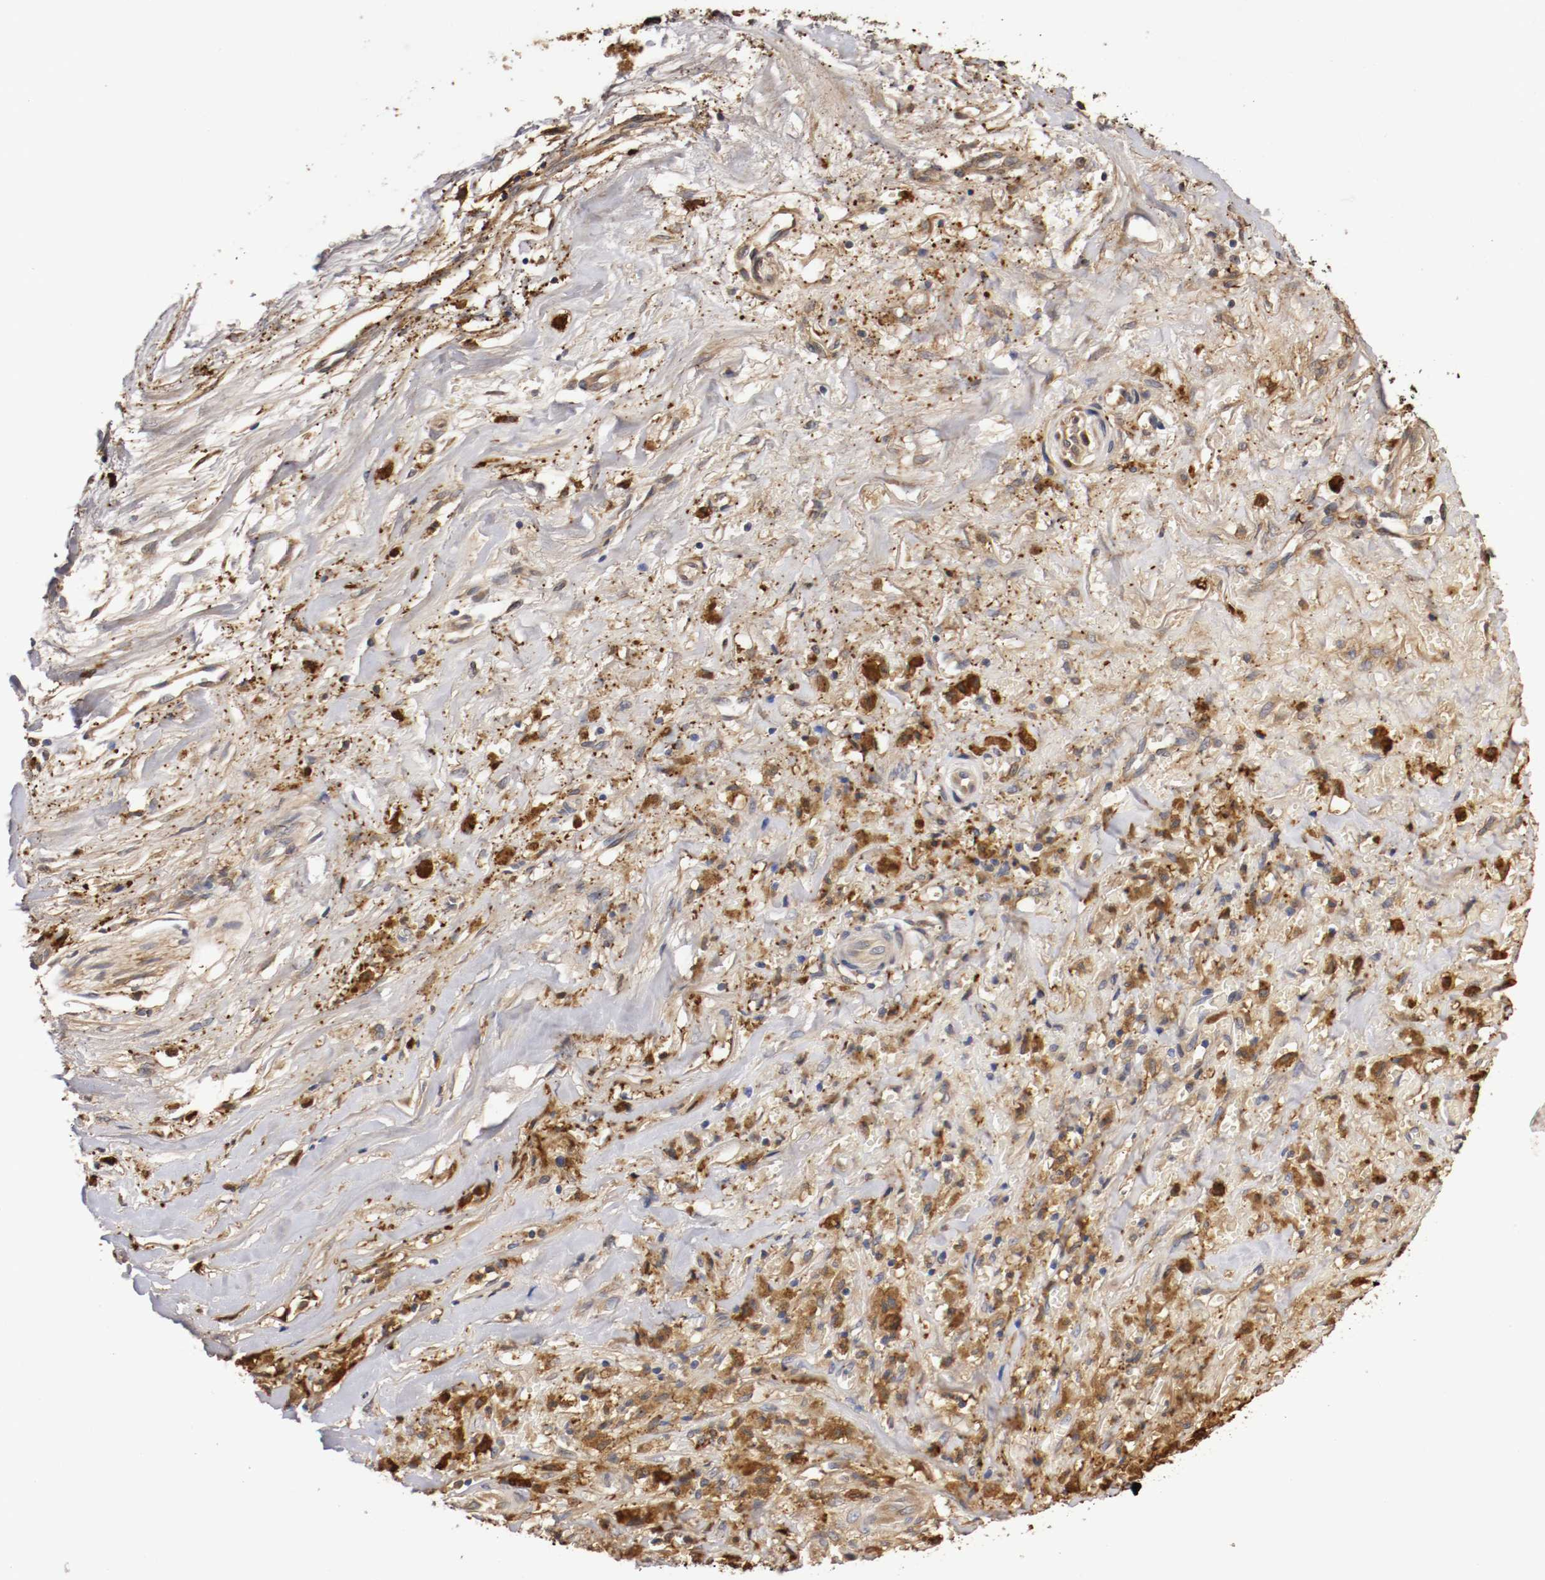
{"staining": {"intensity": "moderate", "quantity": ">75%", "location": "cytoplasmic/membranous"}, "tissue": "liver cancer", "cell_type": "Tumor cells", "image_type": "cancer", "snomed": [{"axis": "morphology", "description": "Cholangiocarcinoma"}, {"axis": "topography", "description": "Liver"}], "caption": "A brown stain labels moderate cytoplasmic/membranous expression of a protein in liver cholangiocarcinoma tumor cells.", "gene": "VEZT", "patient": {"sex": "female", "age": 70}}